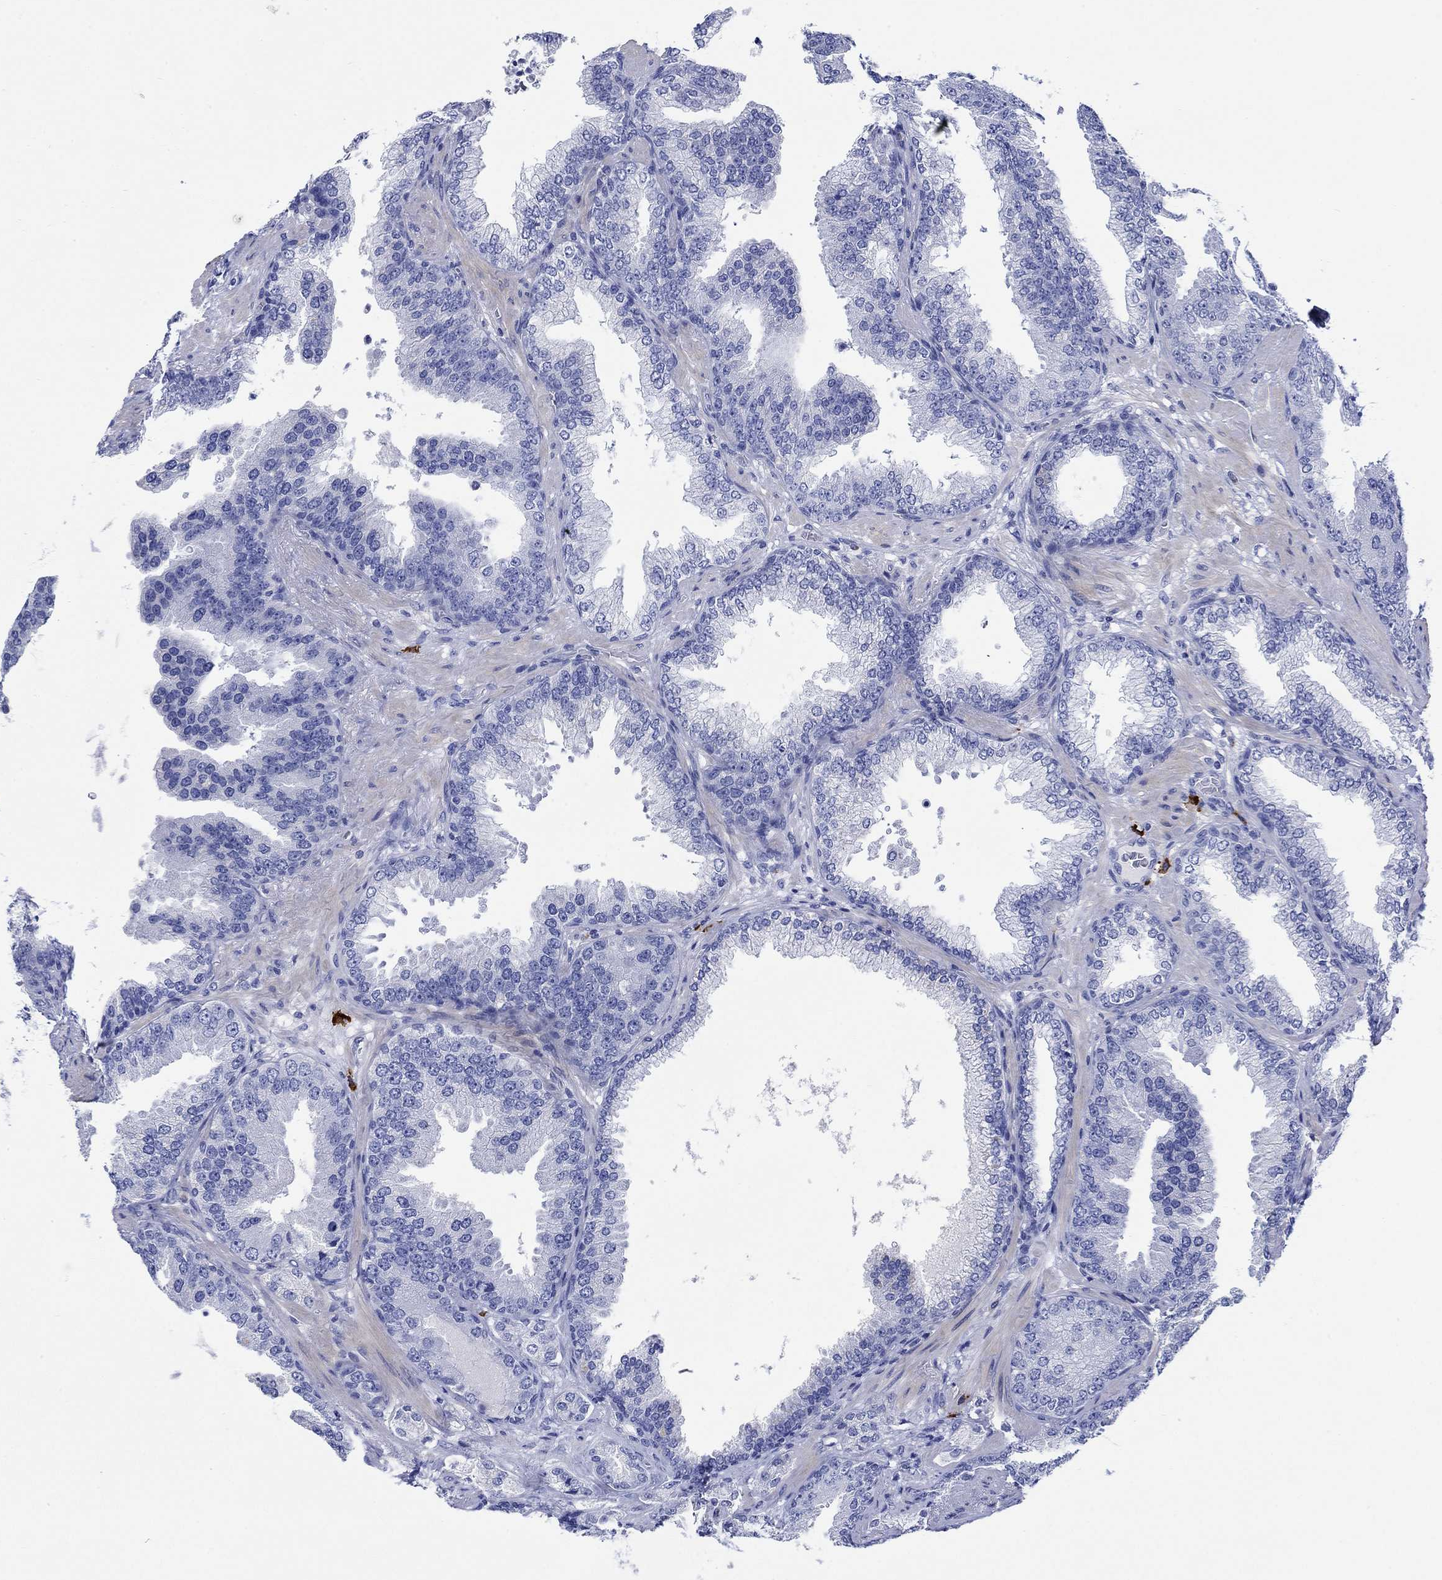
{"staining": {"intensity": "negative", "quantity": "none", "location": "none"}, "tissue": "prostate cancer", "cell_type": "Tumor cells", "image_type": "cancer", "snomed": [{"axis": "morphology", "description": "Adenocarcinoma, Low grade"}, {"axis": "topography", "description": "Prostate"}], "caption": "IHC image of neoplastic tissue: low-grade adenocarcinoma (prostate) stained with DAB (3,3'-diaminobenzidine) shows no significant protein positivity in tumor cells.", "gene": "P2RY6", "patient": {"sex": "male", "age": 68}}